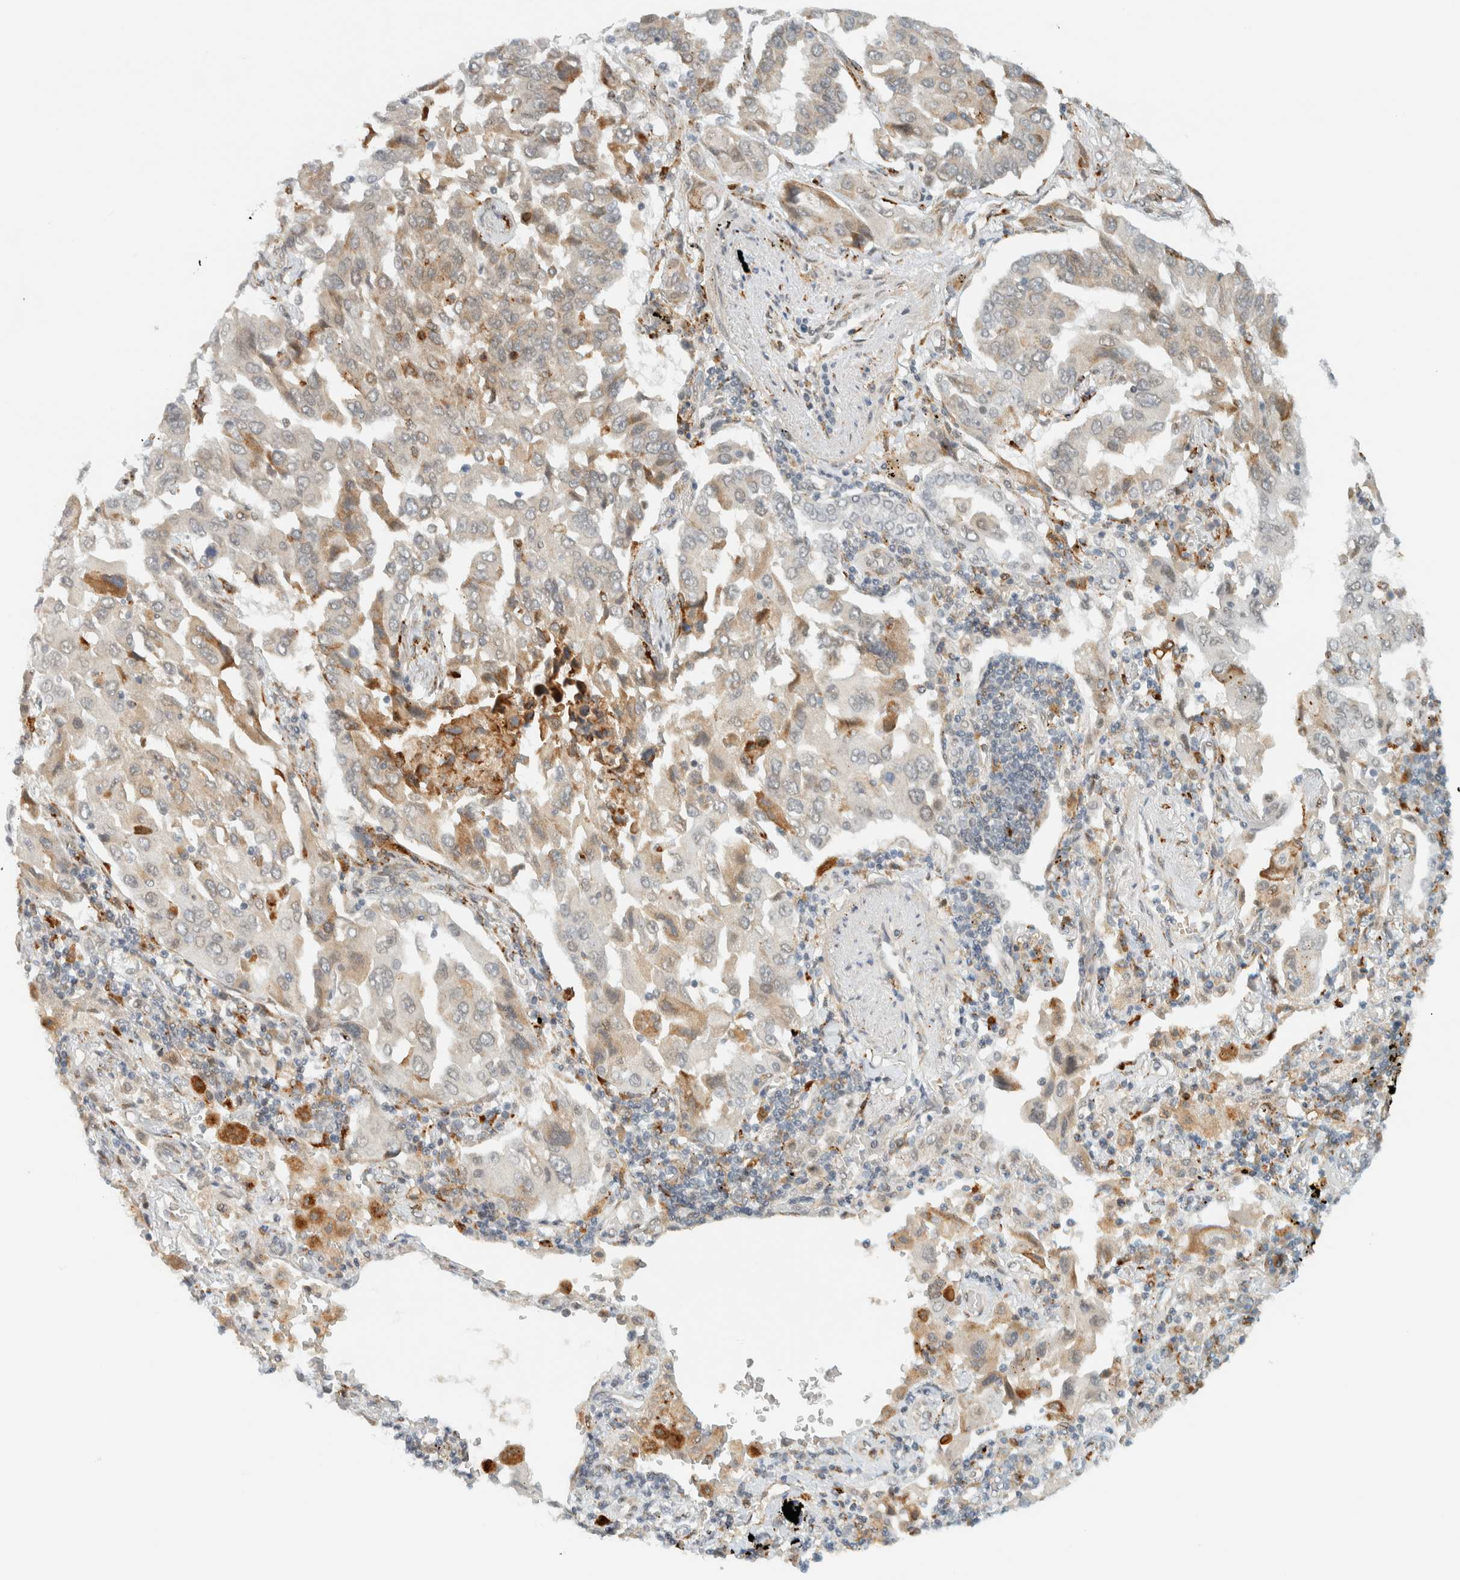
{"staining": {"intensity": "weak", "quantity": "<25%", "location": "cytoplasmic/membranous"}, "tissue": "lung cancer", "cell_type": "Tumor cells", "image_type": "cancer", "snomed": [{"axis": "morphology", "description": "Adenocarcinoma, NOS"}, {"axis": "topography", "description": "Lung"}], "caption": "Immunohistochemistry (IHC) micrograph of lung cancer stained for a protein (brown), which displays no staining in tumor cells.", "gene": "ITPRID1", "patient": {"sex": "female", "age": 65}}